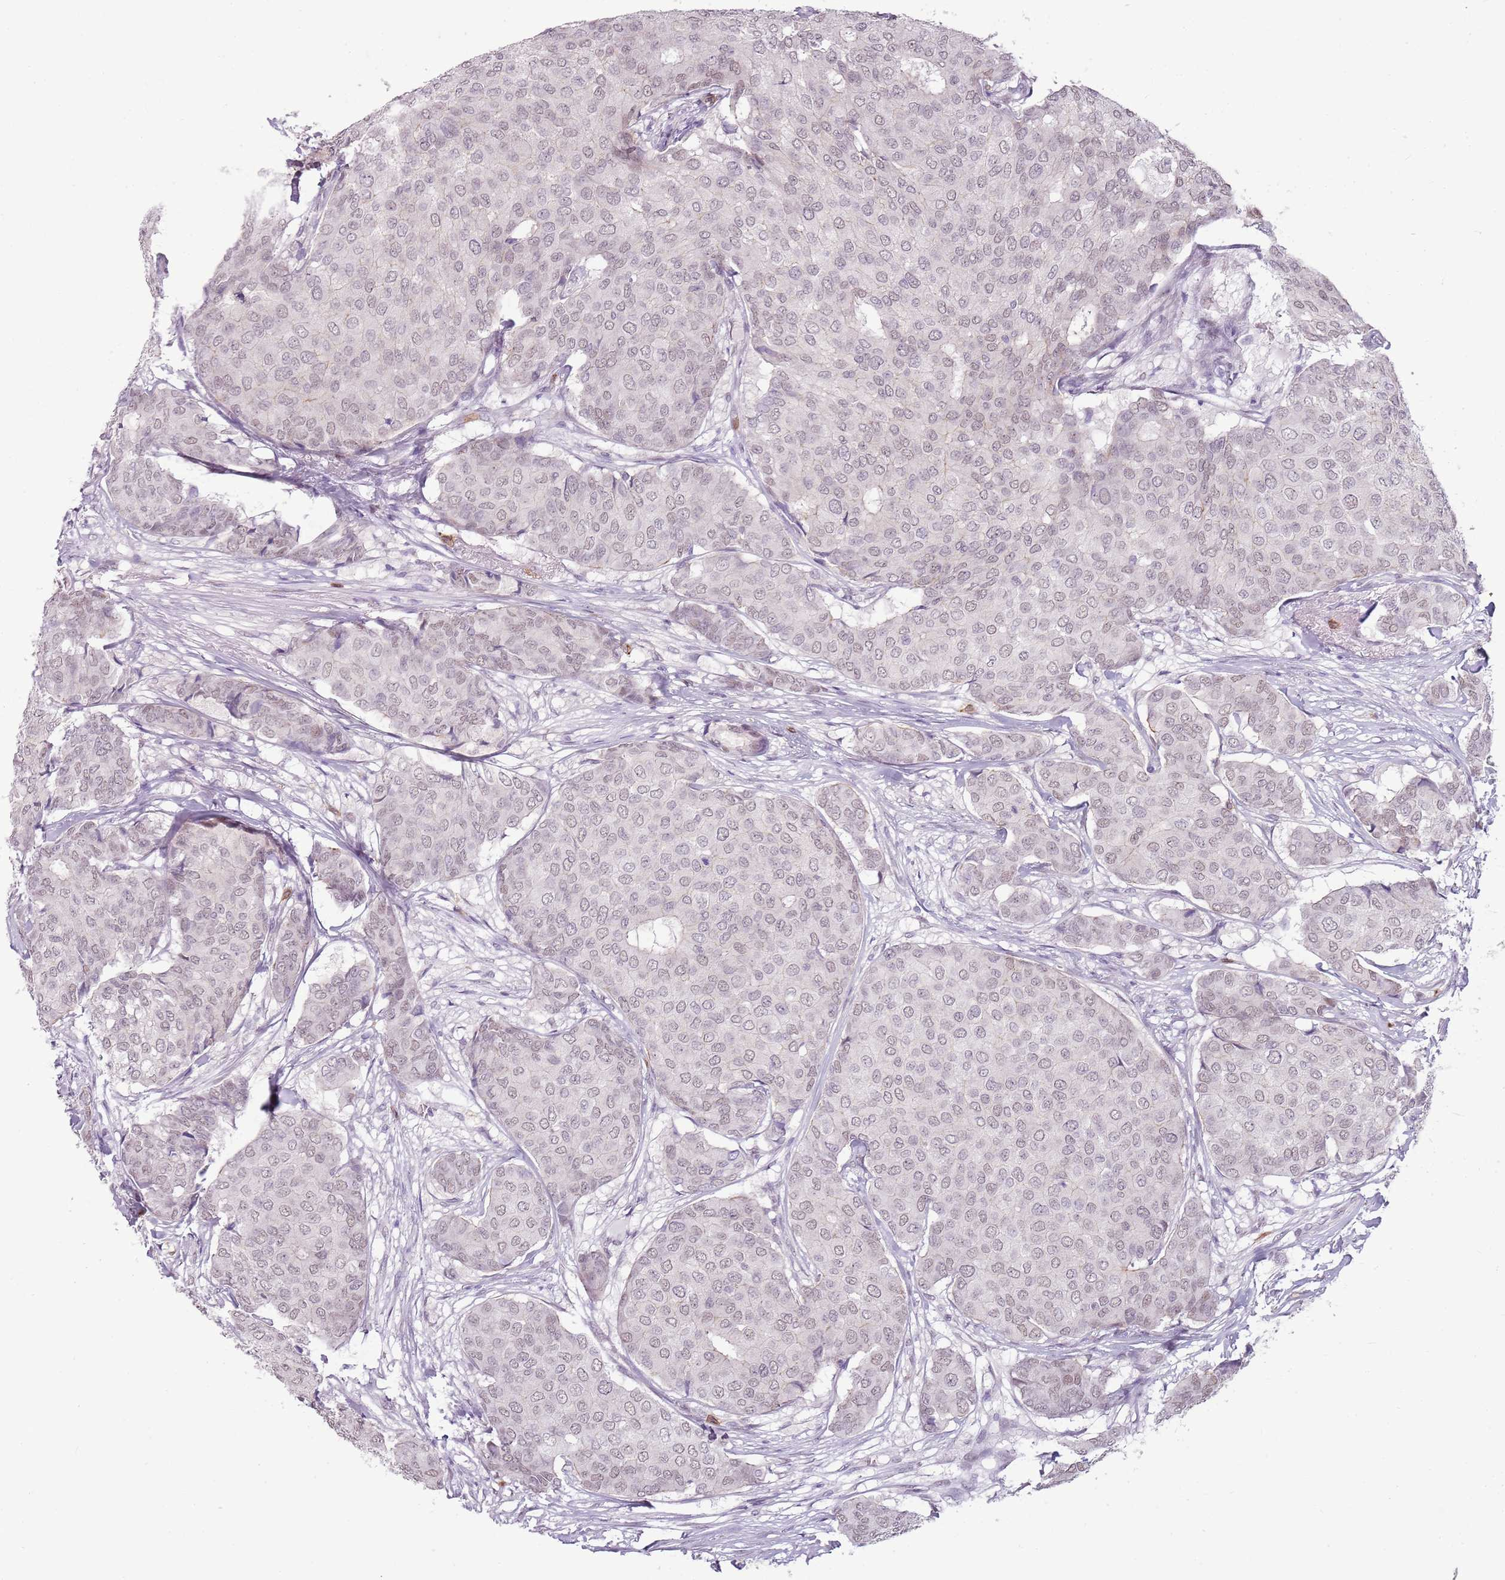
{"staining": {"intensity": "negative", "quantity": "none", "location": "none"}, "tissue": "breast cancer", "cell_type": "Tumor cells", "image_type": "cancer", "snomed": [{"axis": "morphology", "description": "Duct carcinoma"}, {"axis": "topography", "description": "Breast"}], "caption": "This is an immunohistochemistry micrograph of breast cancer (intraductal carcinoma). There is no positivity in tumor cells.", "gene": "ZNF583", "patient": {"sex": "female", "age": 75}}